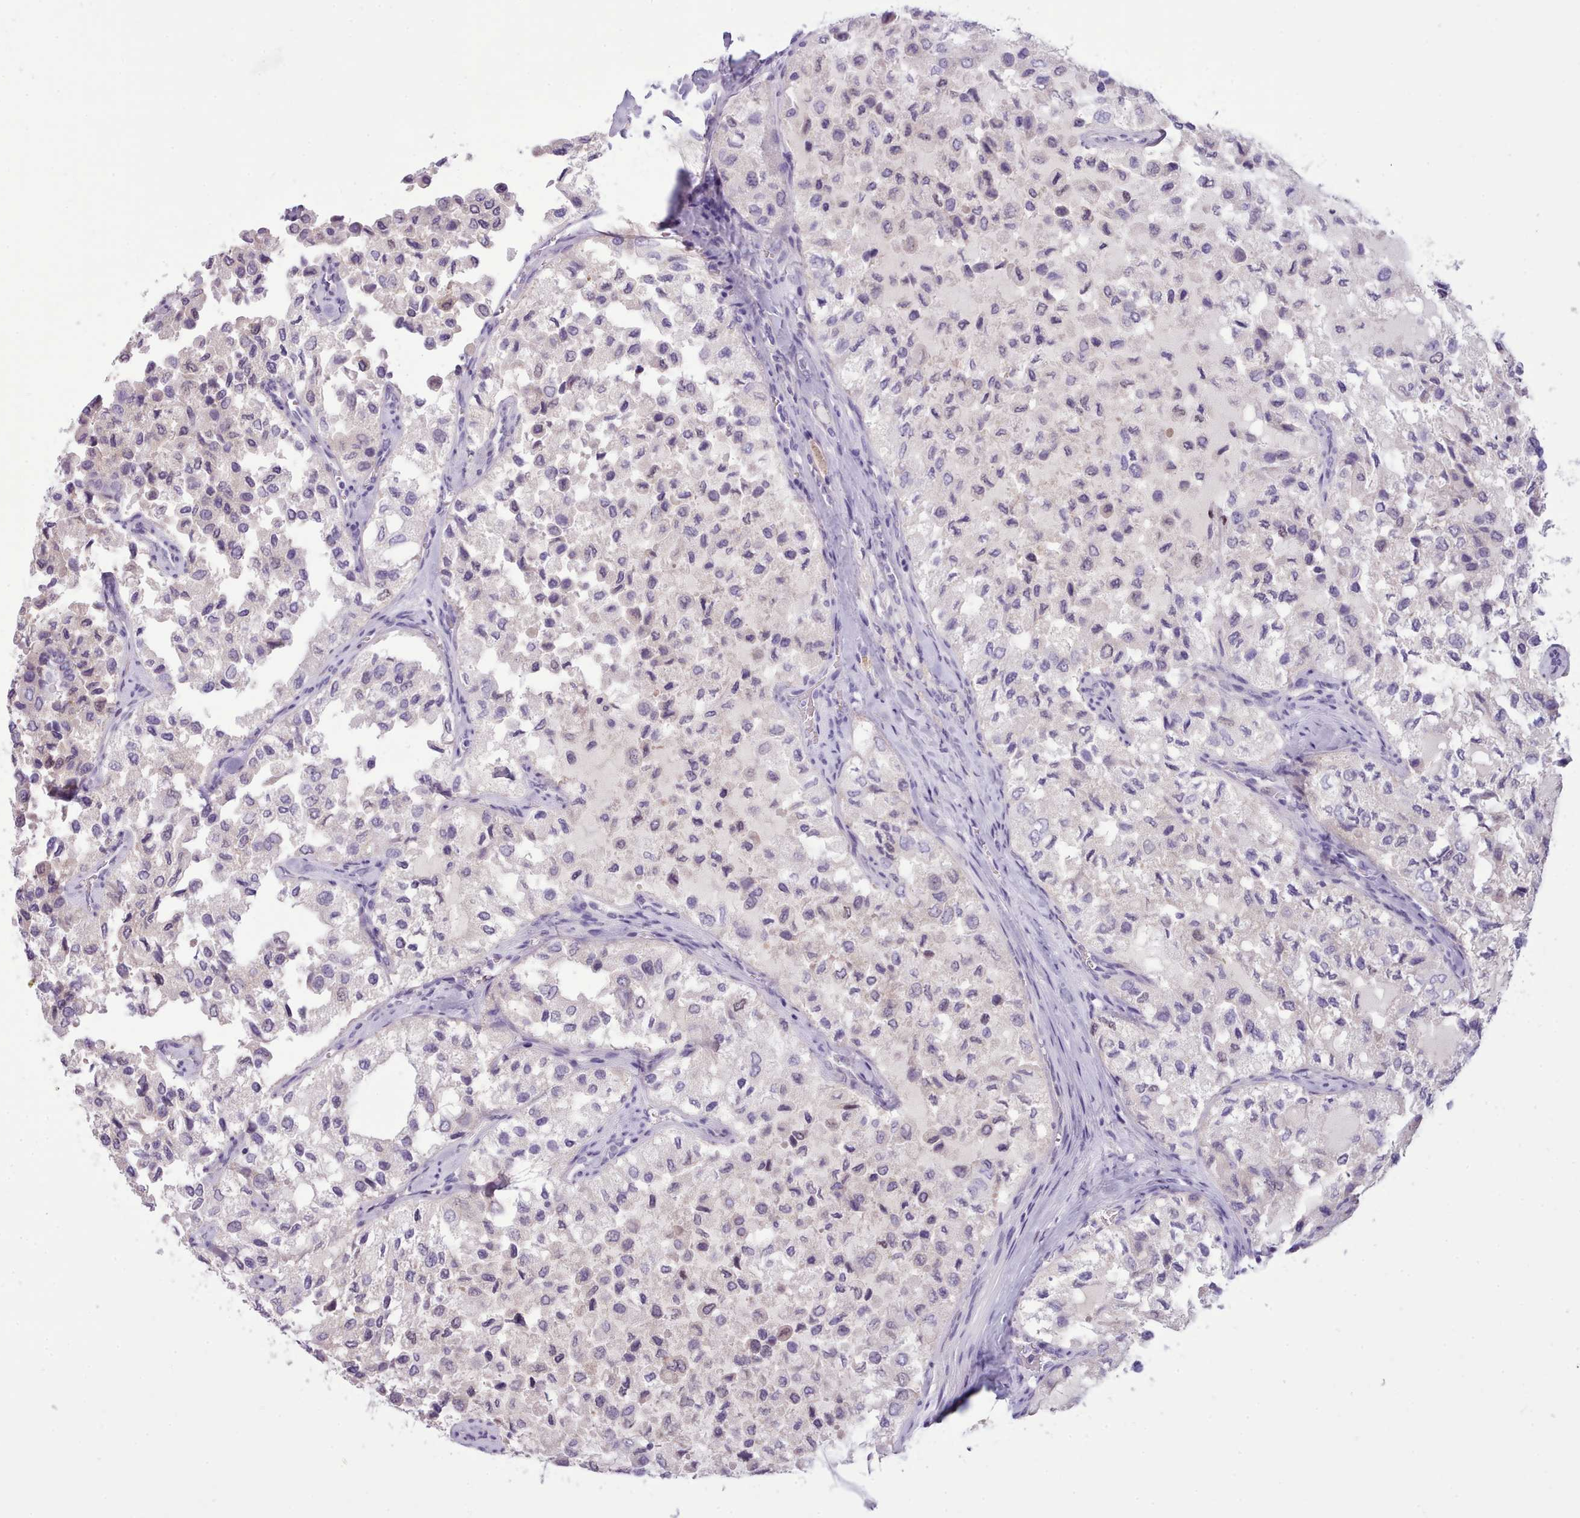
{"staining": {"intensity": "negative", "quantity": "none", "location": "none"}, "tissue": "thyroid cancer", "cell_type": "Tumor cells", "image_type": "cancer", "snomed": [{"axis": "morphology", "description": "Follicular adenoma carcinoma, NOS"}, {"axis": "topography", "description": "Thyroid gland"}], "caption": "Follicular adenoma carcinoma (thyroid) stained for a protein using IHC reveals no positivity tumor cells.", "gene": "CYP2A13", "patient": {"sex": "male", "age": 75}}